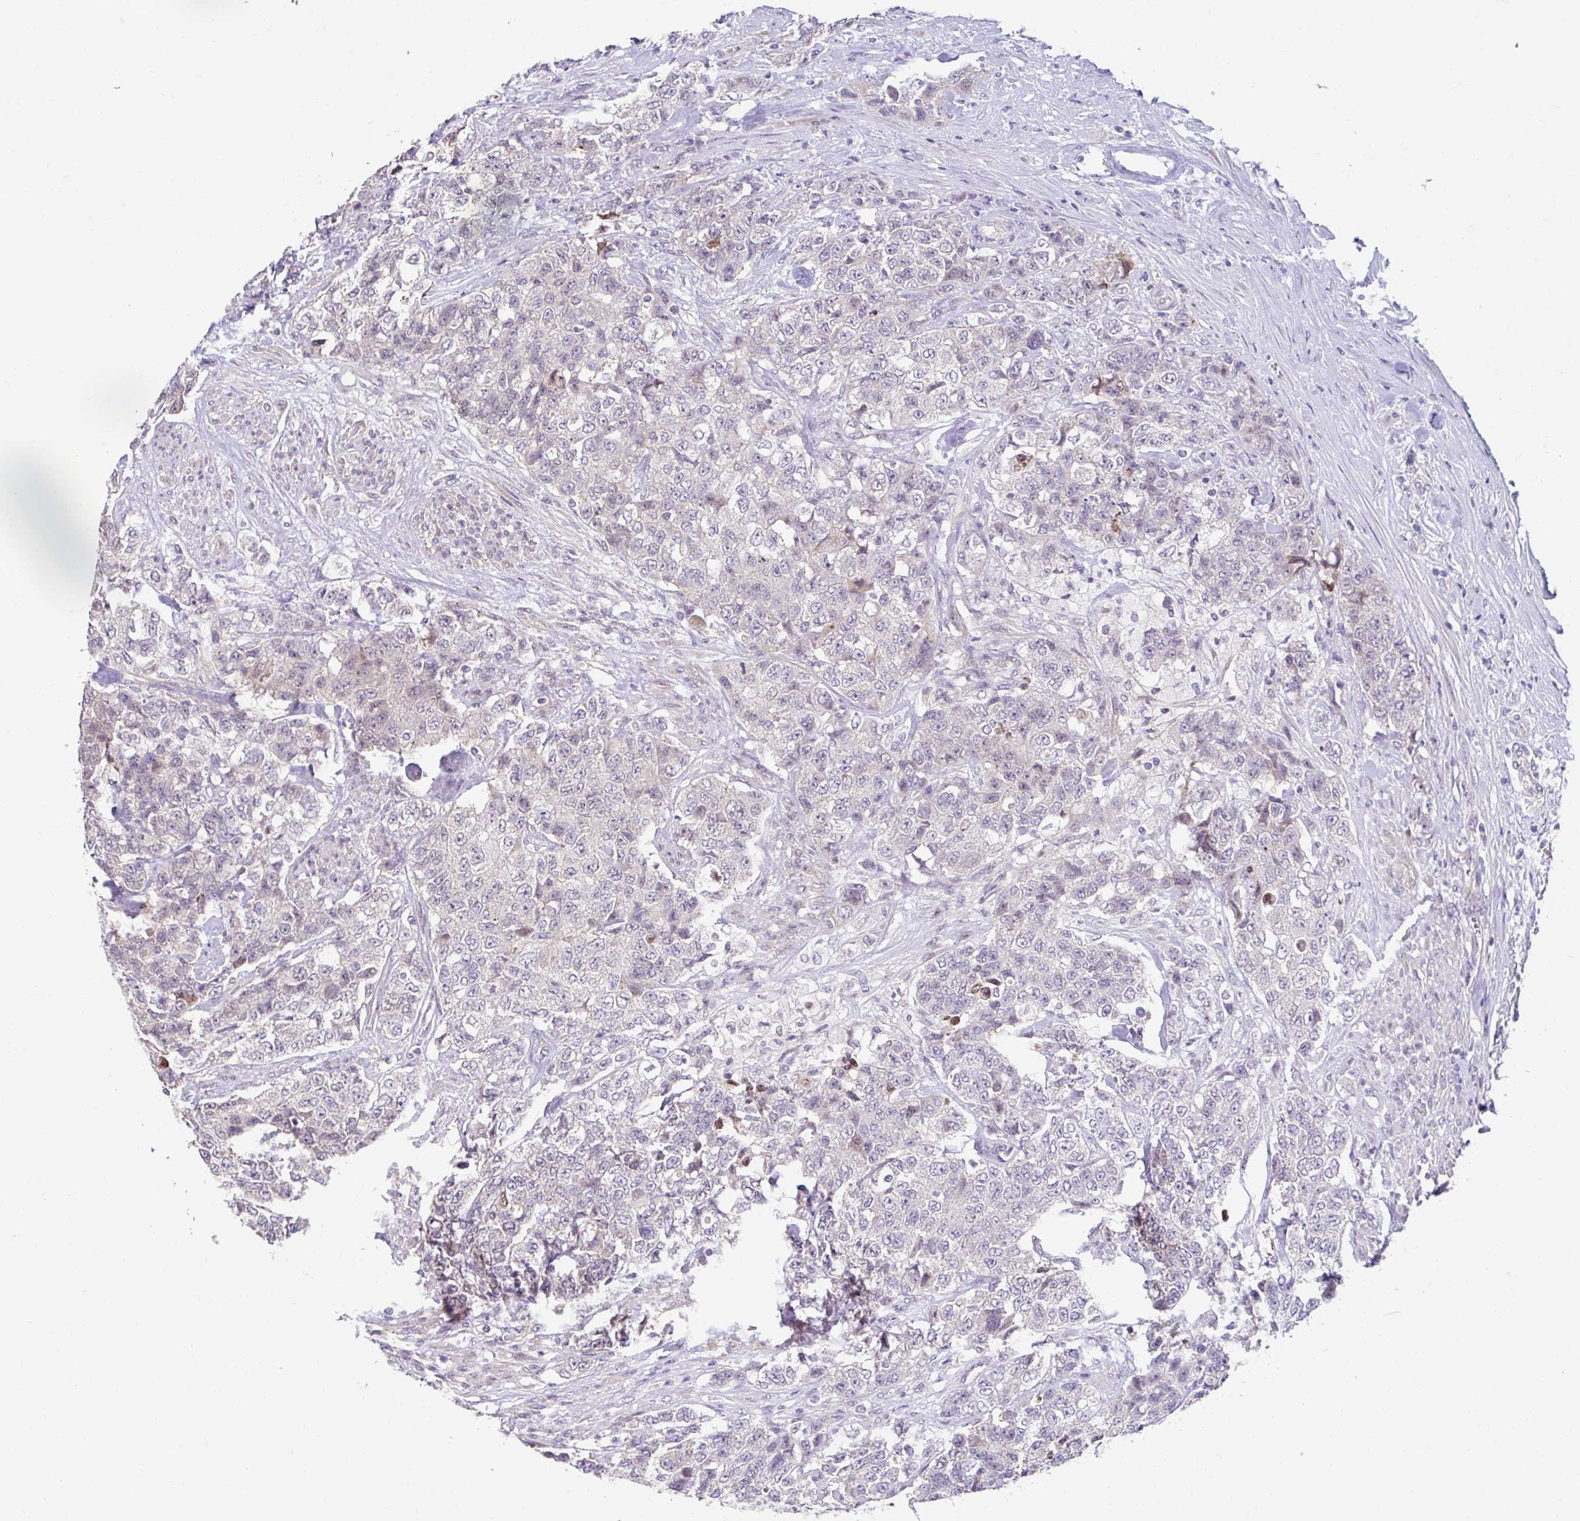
{"staining": {"intensity": "negative", "quantity": "none", "location": "none"}, "tissue": "urothelial cancer", "cell_type": "Tumor cells", "image_type": "cancer", "snomed": [{"axis": "morphology", "description": "Urothelial carcinoma, High grade"}, {"axis": "topography", "description": "Urinary bladder"}], "caption": "The photomicrograph shows no staining of tumor cells in high-grade urothelial carcinoma.", "gene": "NT5C1B", "patient": {"sex": "female", "age": 78}}